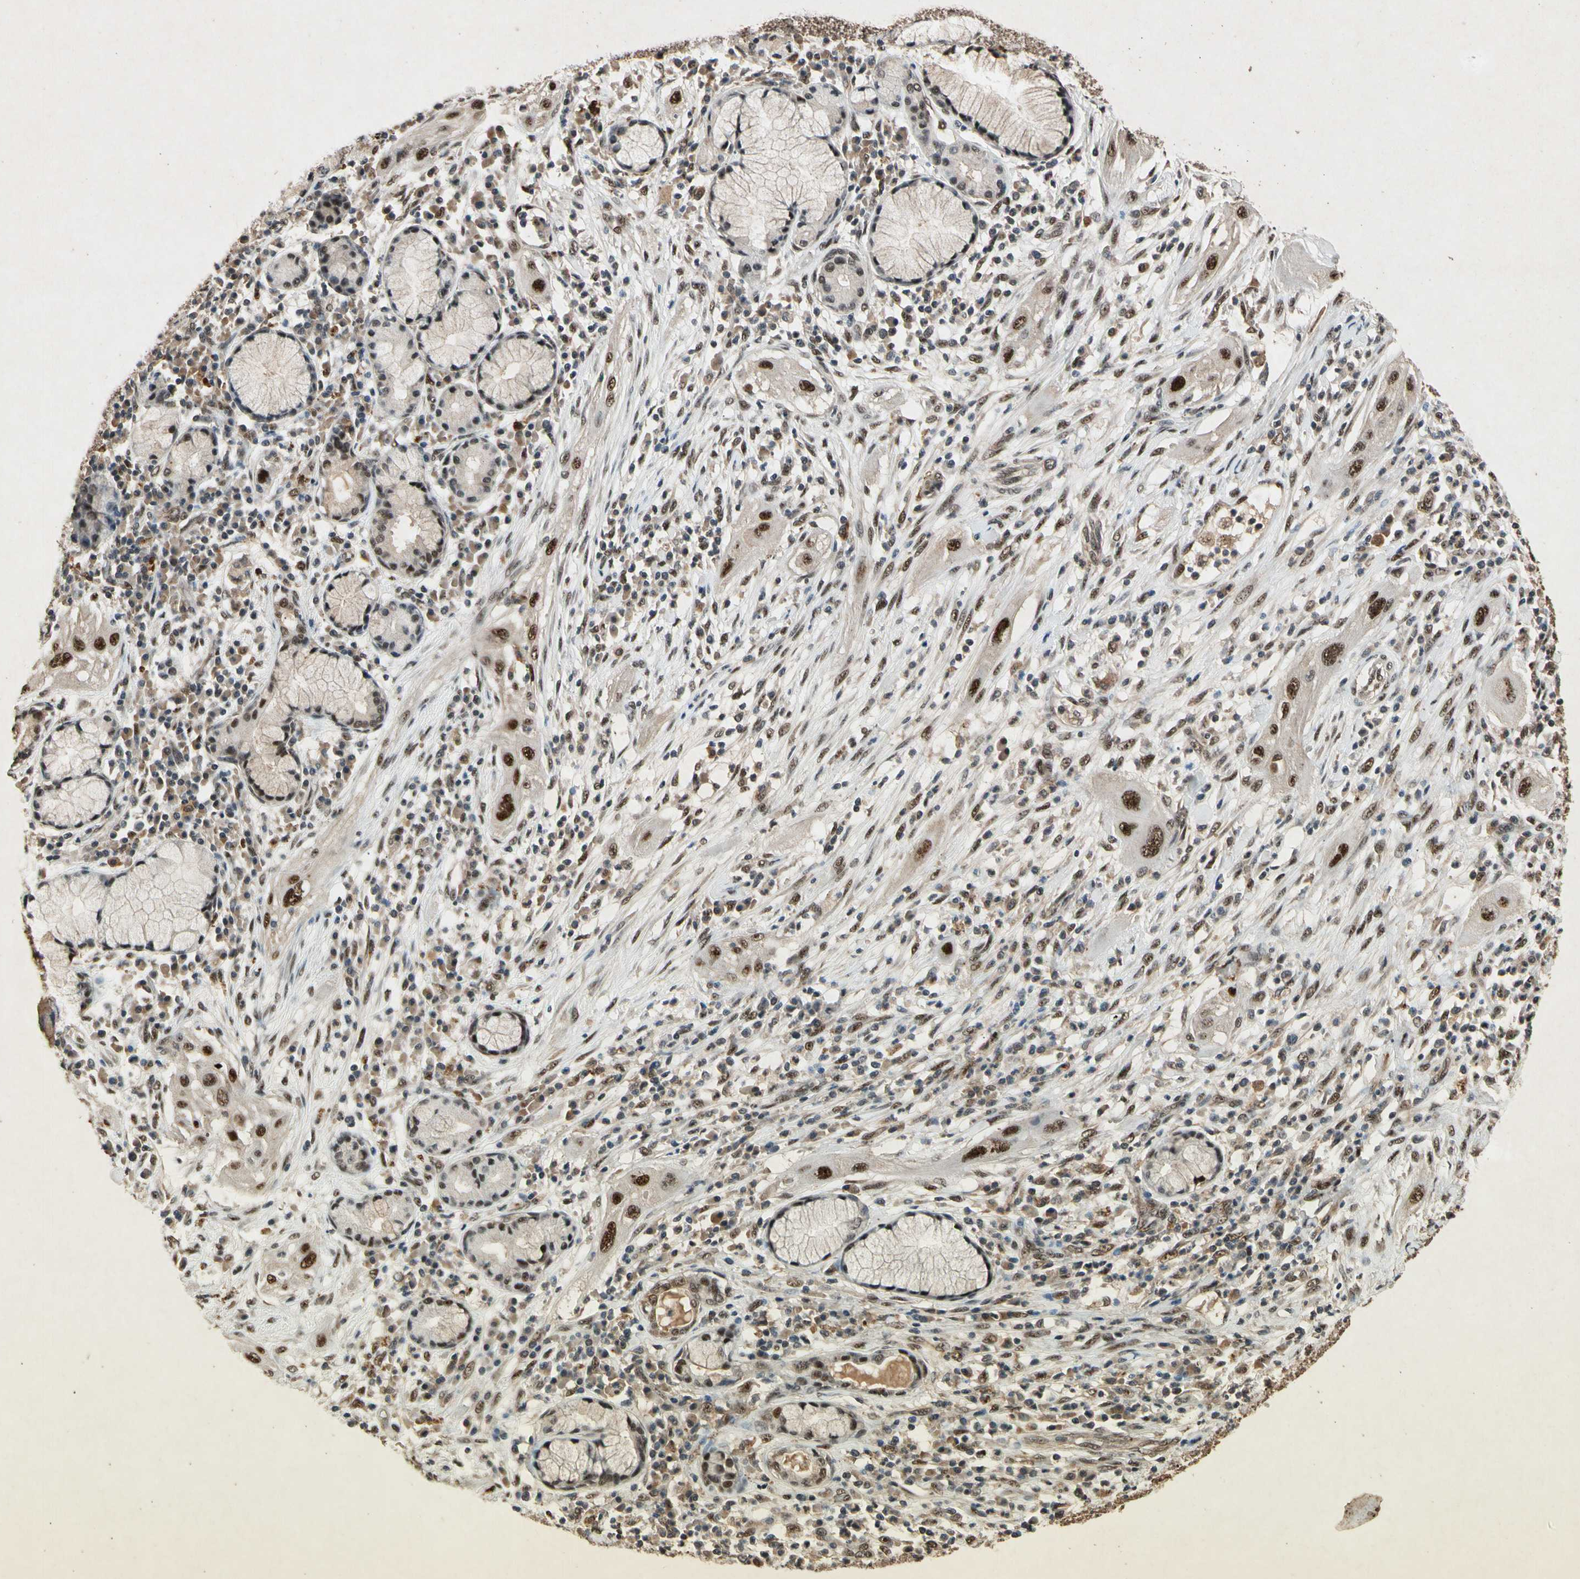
{"staining": {"intensity": "strong", "quantity": ">75%", "location": "nuclear"}, "tissue": "lung cancer", "cell_type": "Tumor cells", "image_type": "cancer", "snomed": [{"axis": "morphology", "description": "Squamous cell carcinoma, NOS"}, {"axis": "topography", "description": "Lung"}], "caption": "The photomicrograph displays immunohistochemical staining of lung cancer. There is strong nuclear expression is appreciated in approximately >75% of tumor cells.", "gene": "PML", "patient": {"sex": "female", "age": 47}}